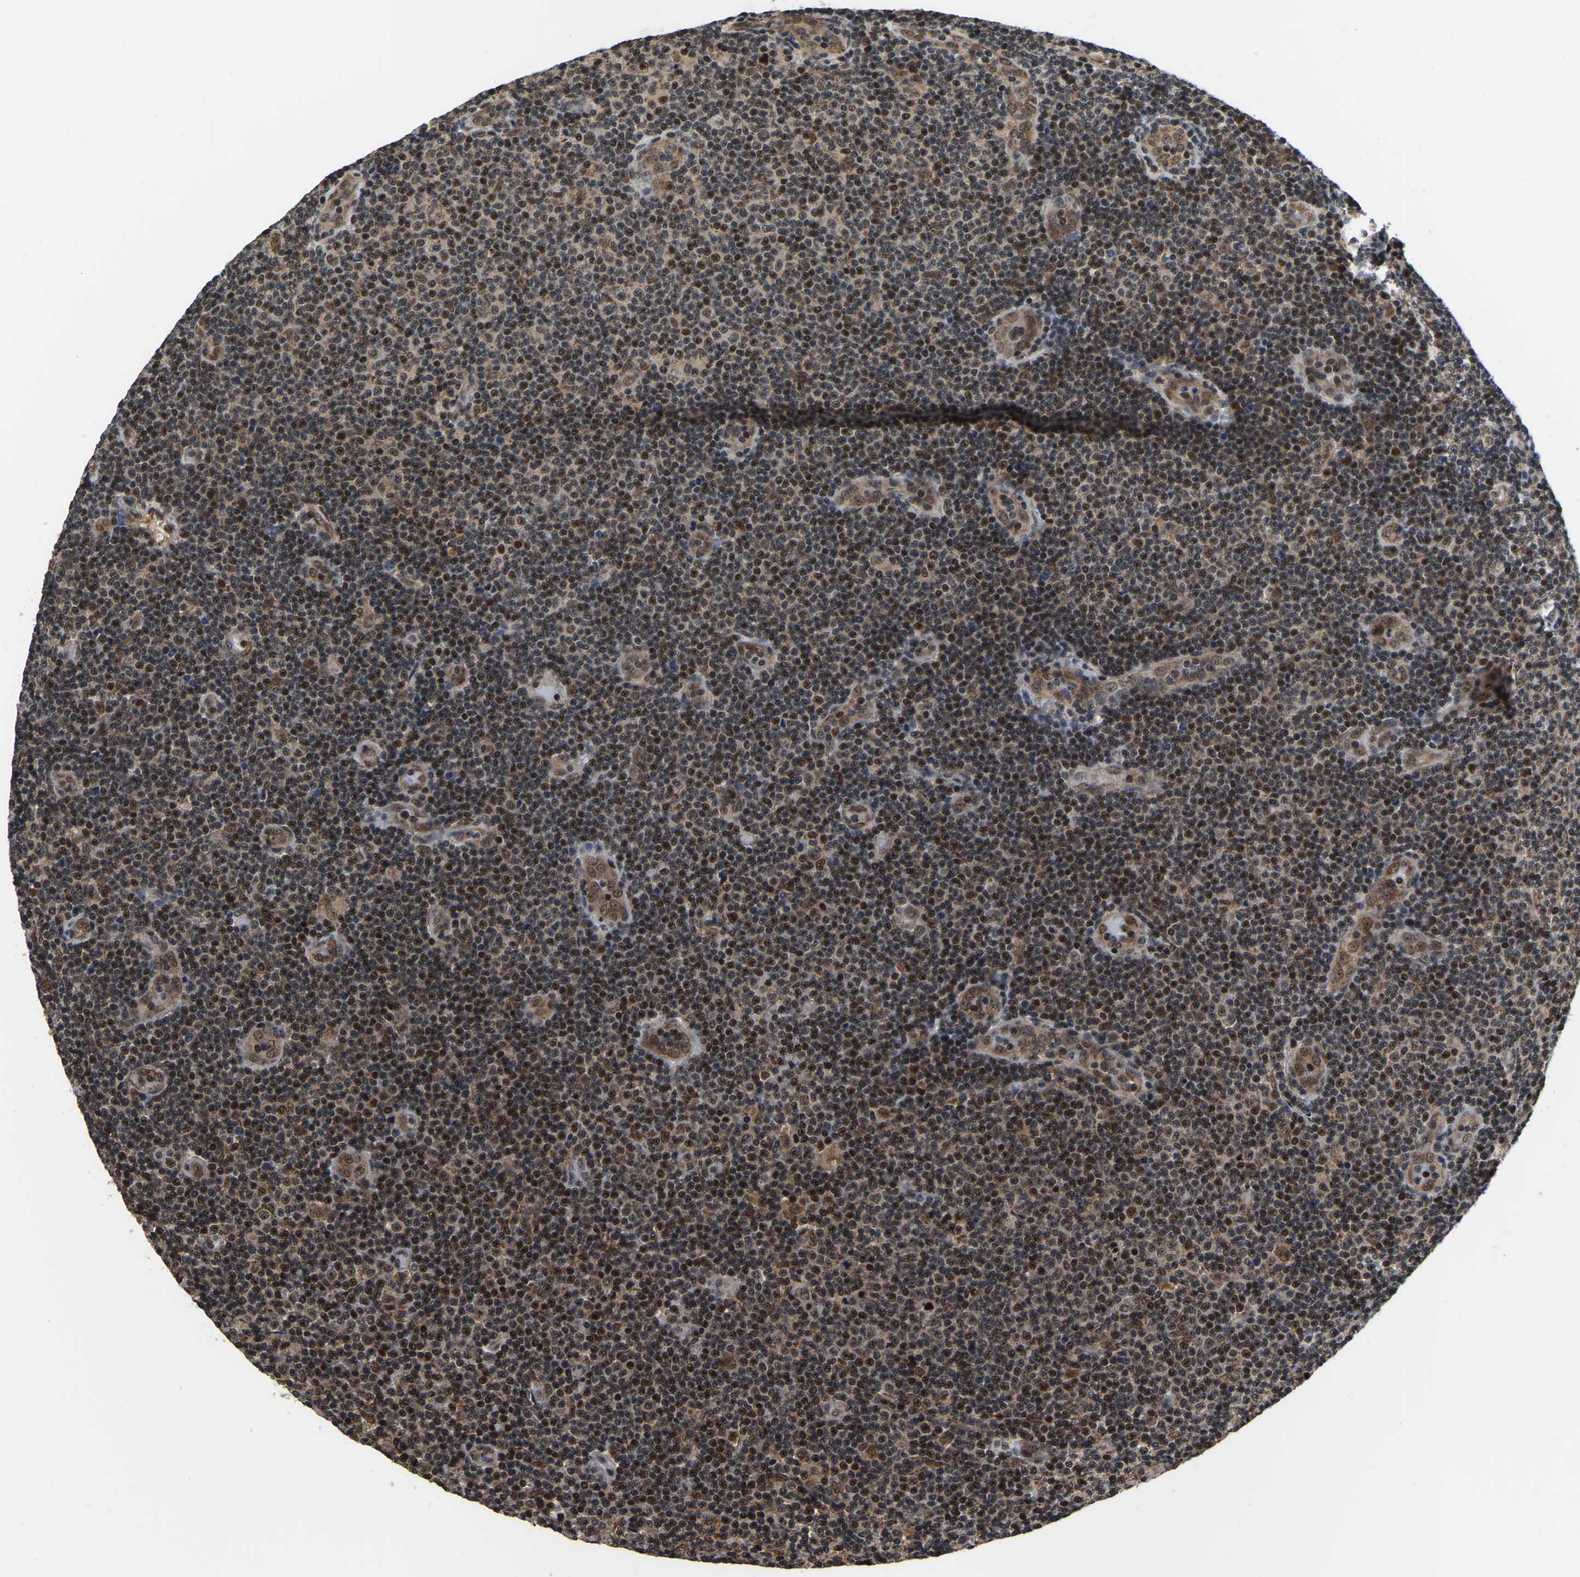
{"staining": {"intensity": "strong", "quantity": "25%-75%", "location": "nuclear"}, "tissue": "lymphoma", "cell_type": "Tumor cells", "image_type": "cancer", "snomed": [{"axis": "morphology", "description": "Malignant lymphoma, non-Hodgkin's type, Low grade"}, {"axis": "topography", "description": "Lymph node"}], "caption": "The photomicrograph shows staining of malignant lymphoma, non-Hodgkin's type (low-grade), revealing strong nuclear protein expression (brown color) within tumor cells.", "gene": "CIAO1", "patient": {"sex": "male", "age": 83}}